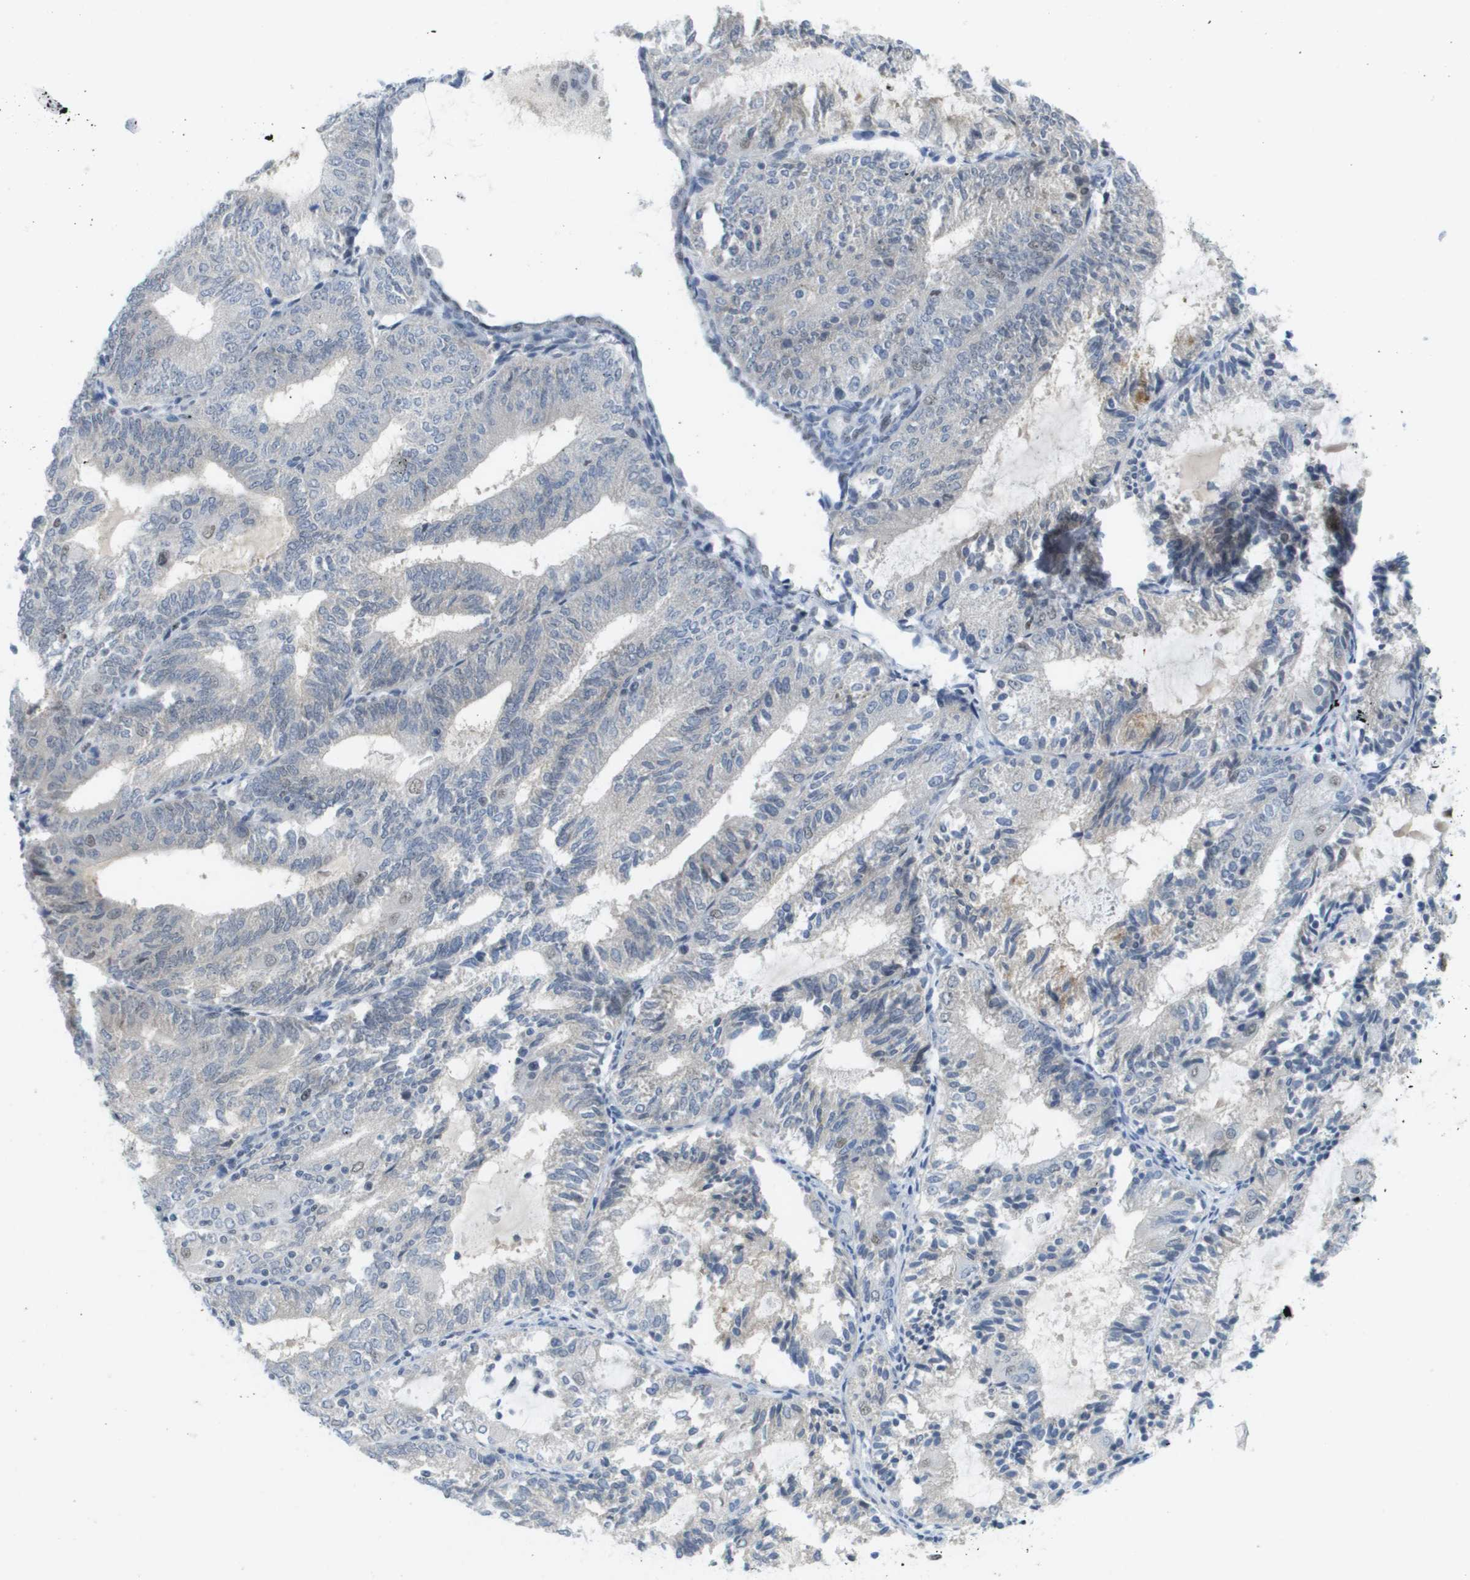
{"staining": {"intensity": "weak", "quantity": "<25%", "location": "nuclear"}, "tissue": "endometrial cancer", "cell_type": "Tumor cells", "image_type": "cancer", "snomed": [{"axis": "morphology", "description": "Adenocarcinoma, NOS"}, {"axis": "topography", "description": "Endometrium"}], "caption": "Immunohistochemistry (IHC) of endometrial cancer (adenocarcinoma) displays no staining in tumor cells. Nuclei are stained in blue.", "gene": "TP53RK", "patient": {"sex": "female", "age": 81}}